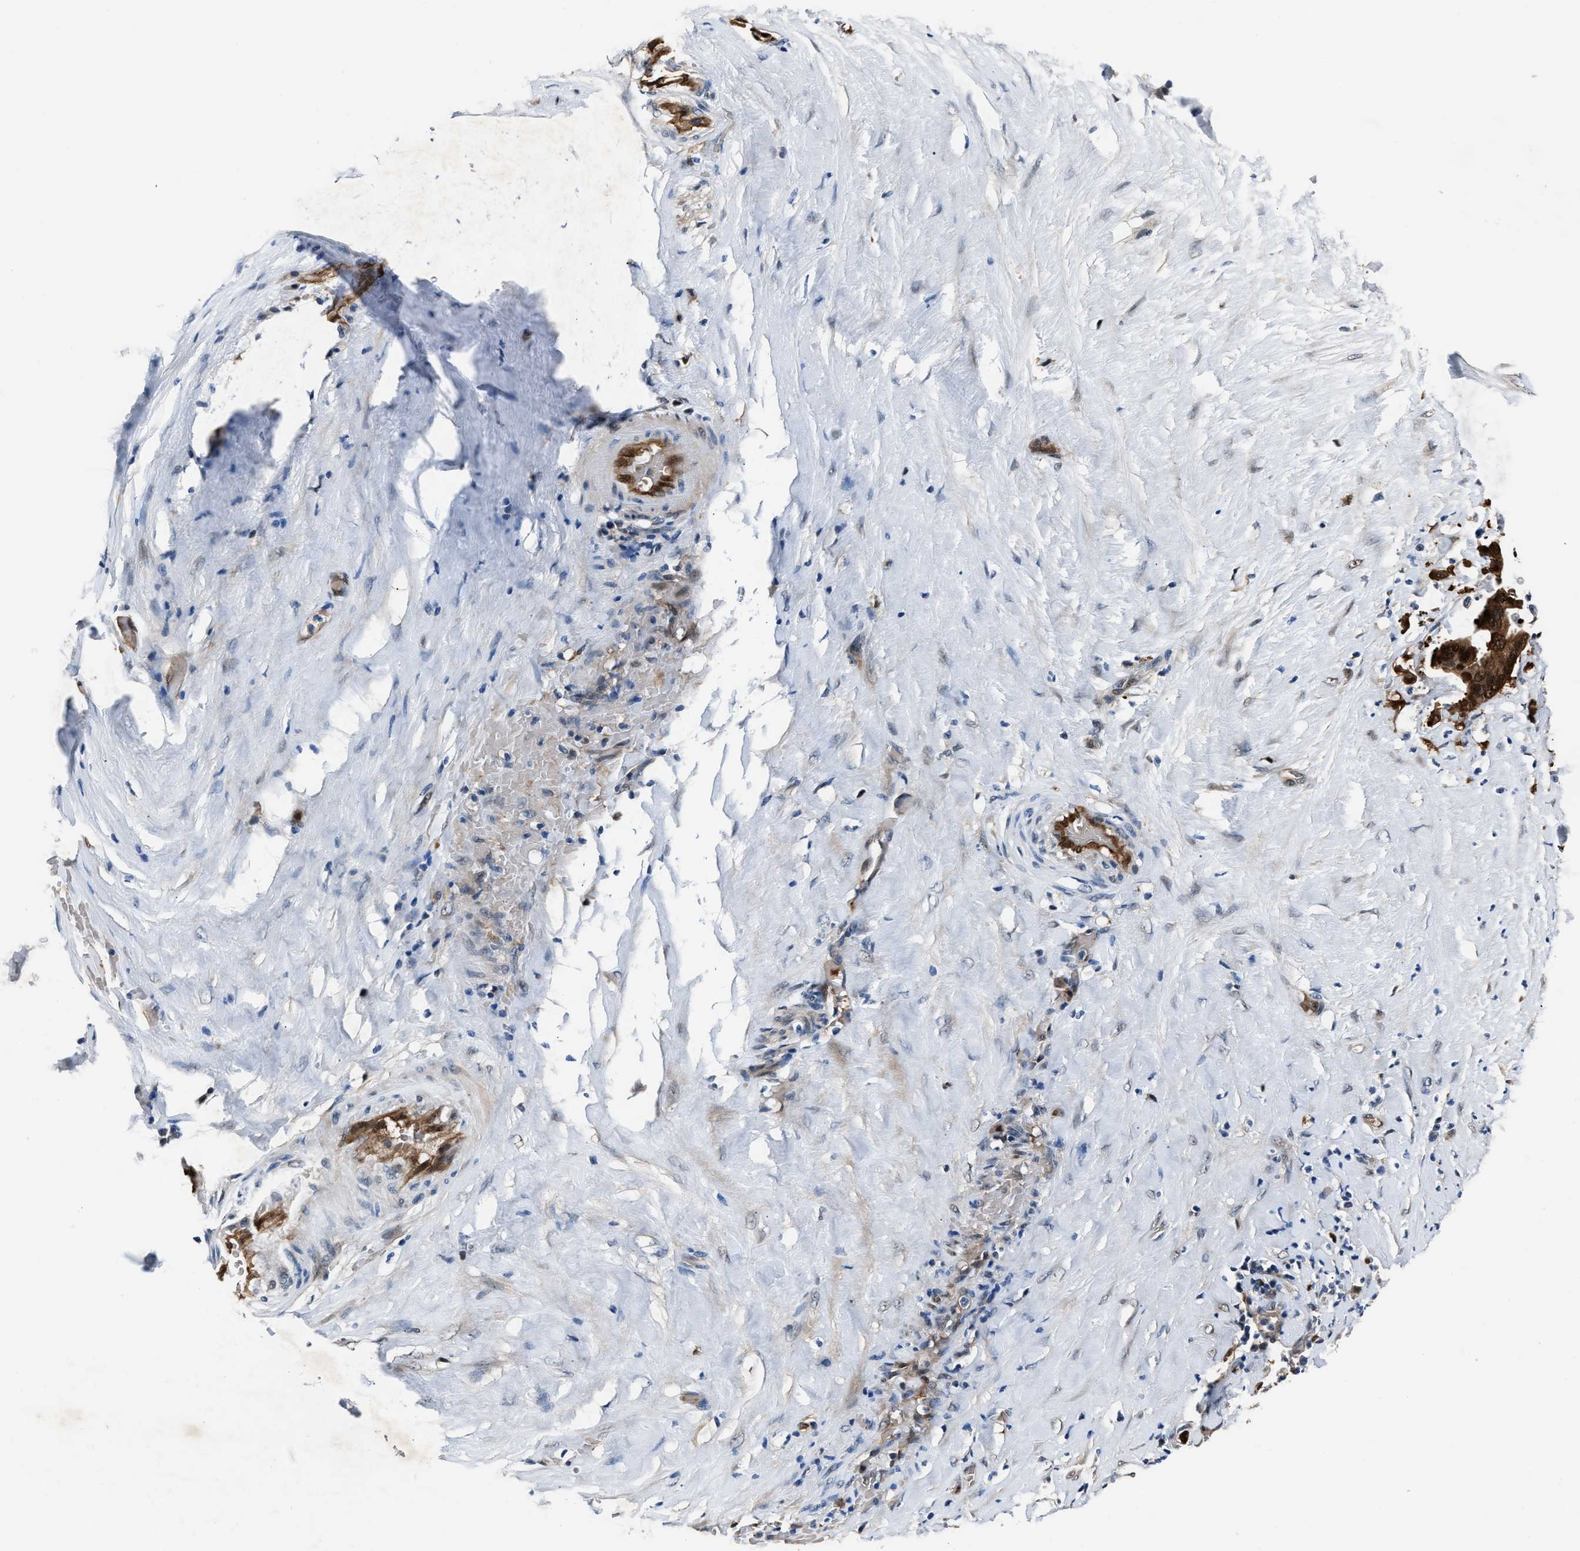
{"staining": {"intensity": "strong", "quantity": ">75%", "location": "cytoplasmic/membranous,nuclear"}, "tissue": "pancreatic cancer", "cell_type": "Tumor cells", "image_type": "cancer", "snomed": [{"axis": "morphology", "description": "Adenocarcinoma, NOS"}, {"axis": "topography", "description": "Pancreas"}], "caption": "Strong cytoplasmic/membranous and nuclear protein expression is appreciated in approximately >75% of tumor cells in pancreatic cancer.", "gene": "PPA1", "patient": {"sex": "male", "age": 41}}